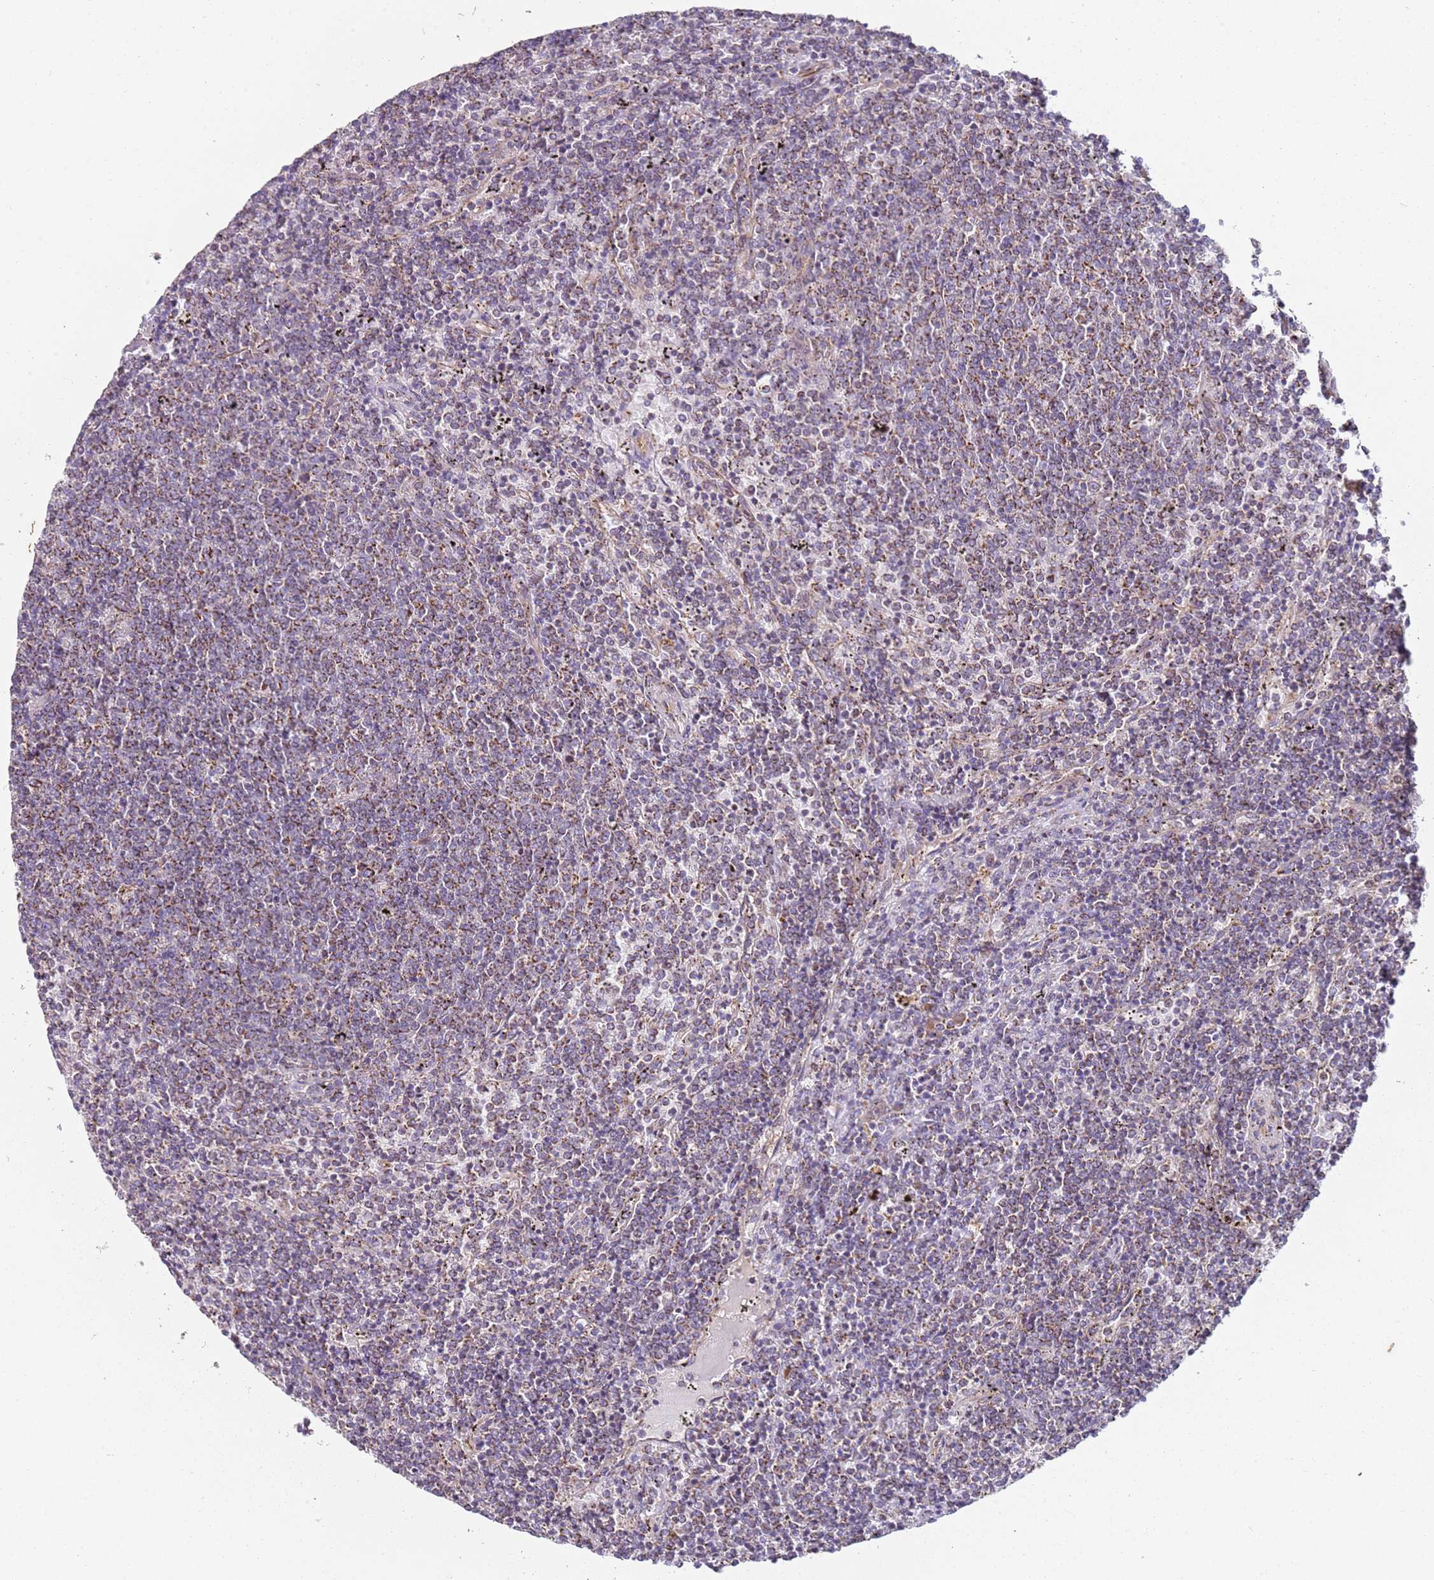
{"staining": {"intensity": "moderate", "quantity": "25%-75%", "location": "cytoplasmic/membranous"}, "tissue": "lymphoma", "cell_type": "Tumor cells", "image_type": "cancer", "snomed": [{"axis": "morphology", "description": "Malignant lymphoma, non-Hodgkin's type, Low grade"}, {"axis": "topography", "description": "Spleen"}], "caption": "Tumor cells exhibit moderate cytoplasmic/membranous expression in about 25%-75% of cells in malignant lymphoma, non-Hodgkin's type (low-grade). The protein is shown in brown color, while the nuclei are stained blue.", "gene": "ALS2", "patient": {"sex": "female", "age": 50}}